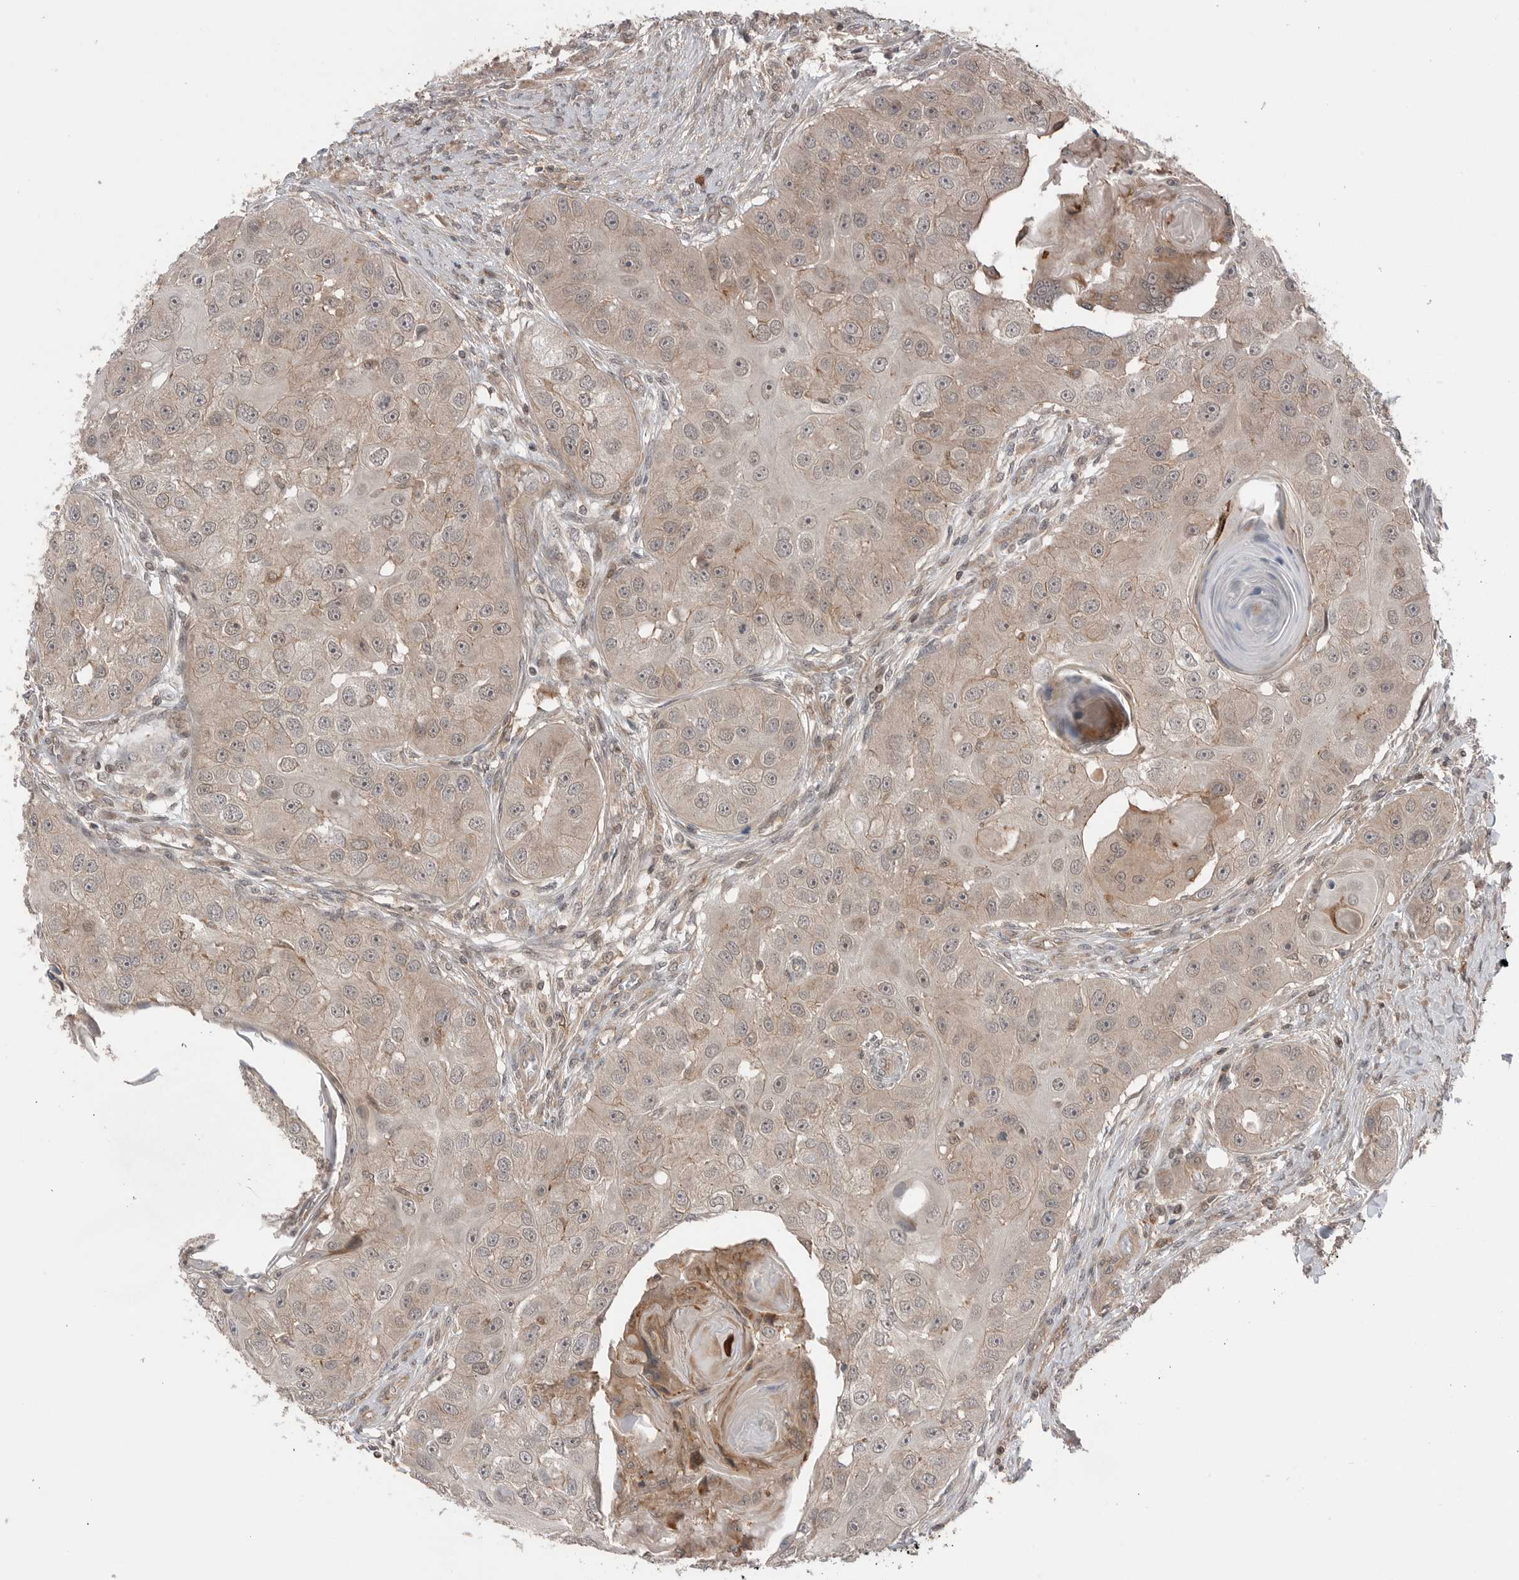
{"staining": {"intensity": "weak", "quantity": "<25%", "location": "cytoplasmic/membranous"}, "tissue": "head and neck cancer", "cell_type": "Tumor cells", "image_type": "cancer", "snomed": [{"axis": "morphology", "description": "Normal tissue, NOS"}, {"axis": "morphology", "description": "Squamous cell carcinoma, NOS"}, {"axis": "topography", "description": "Skeletal muscle"}, {"axis": "topography", "description": "Head-Neck"}], "caption": "Immunohistochemistry micrograph of head and neck squamous cell carcinoma stained for a protein (brown), which reveals no expression in tumor cells.", "gene": "PEAK1", "patient": {"sex": "male", "age": 51}}